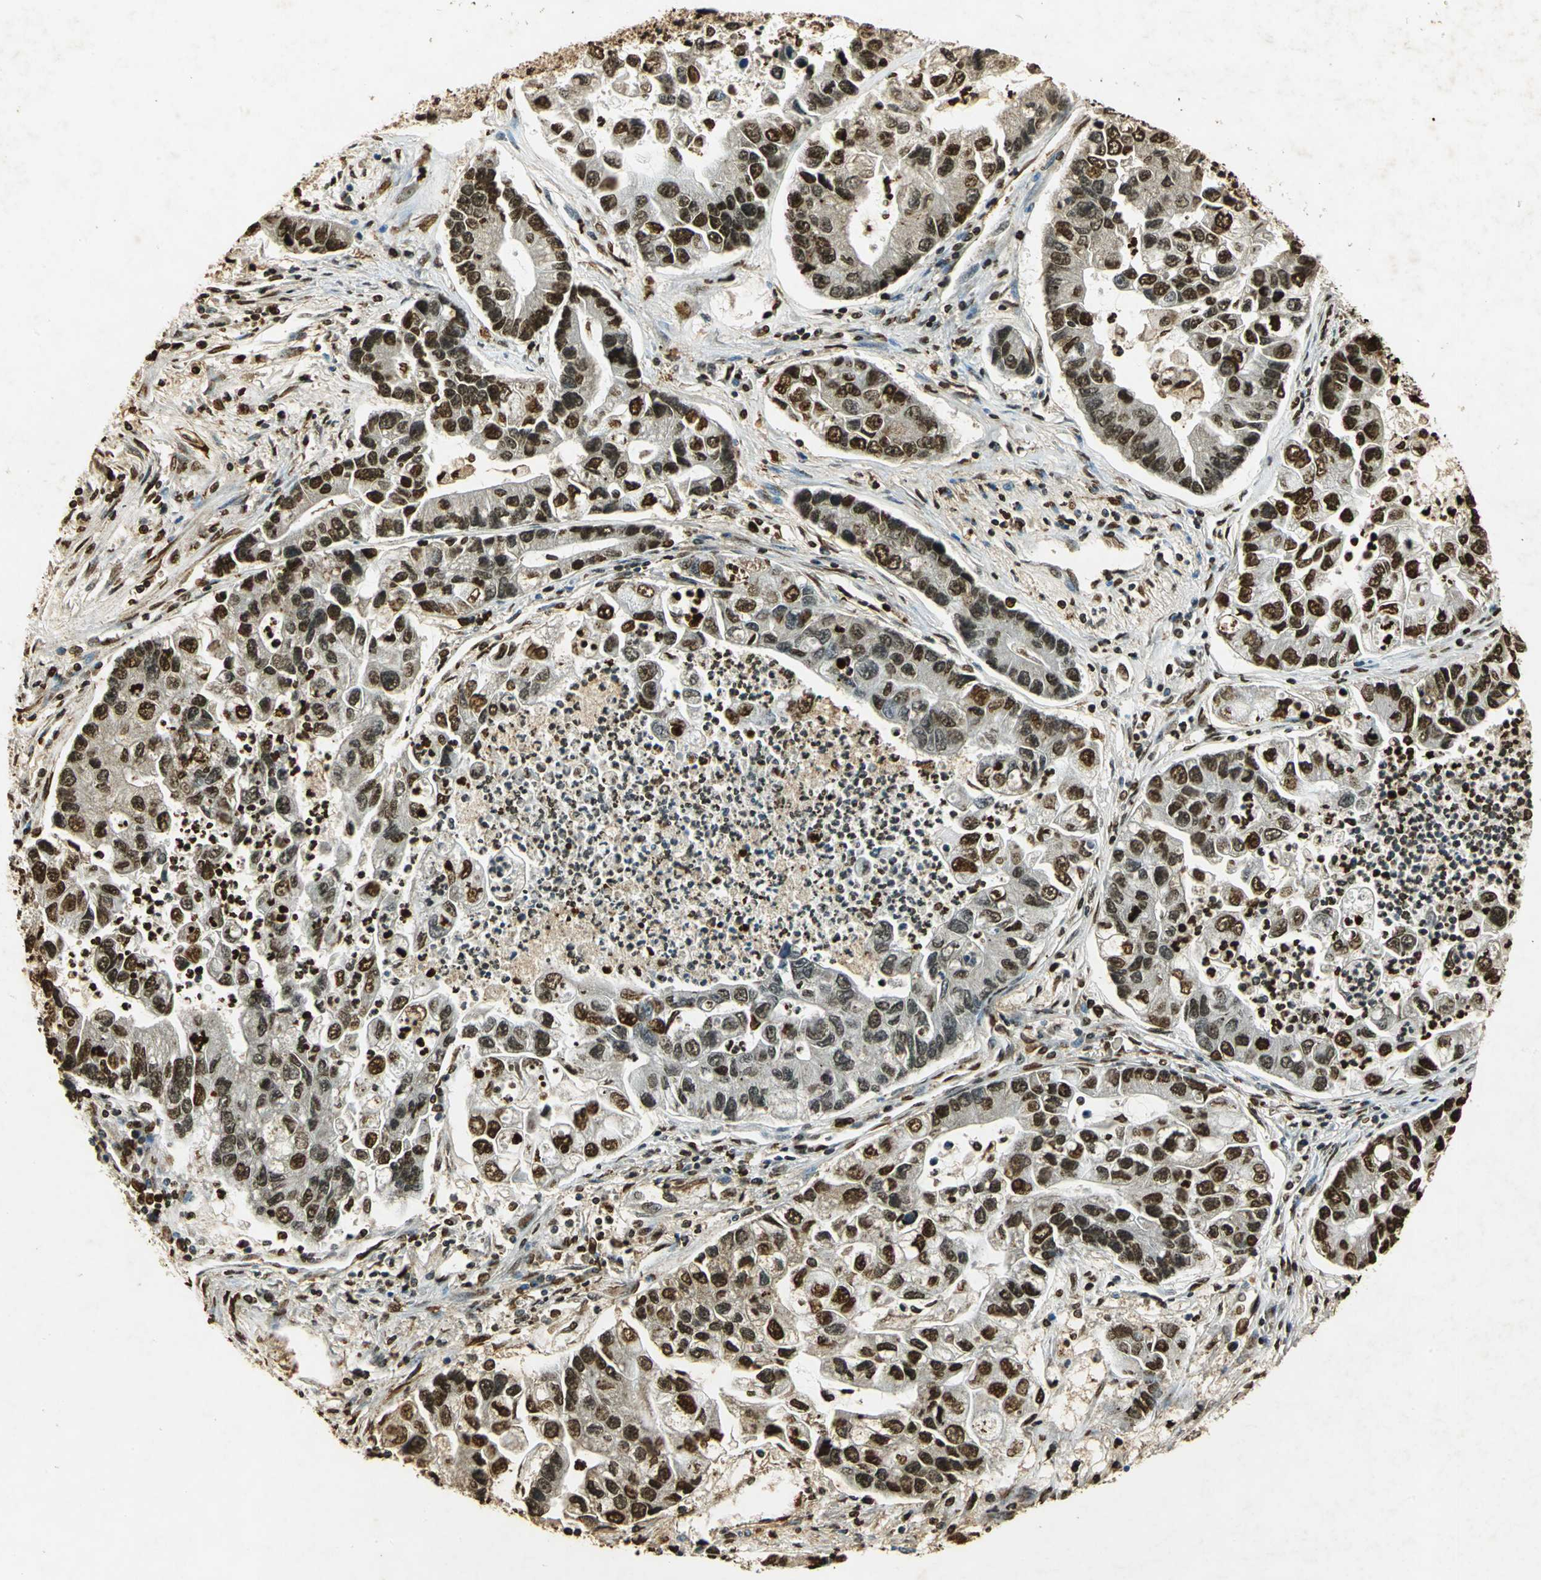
{"staining": {"intensity": "strong", "quantity": ">75%", "location": "nuclear"}, "tissue": "lung cancer", "cell_type": "Tumor cells", "image_type": "cancer", "snomed": [{"axis": "morphology", "description": "Adenocarcinoma, NOS"}, {"axis": "topography", "description": "Lung"}], "caption": "IHC micrograph of neoplastic tissue: lung cancer (adenocarcinoma) stained using immunohistochemistry exhibits high levels of strong protein expression localized specifically in the nuclear of tumor cells, appearing as a nuclear brown color.", "gene": "ANXA4", "patient": {"sex": "female", "age": 51}}